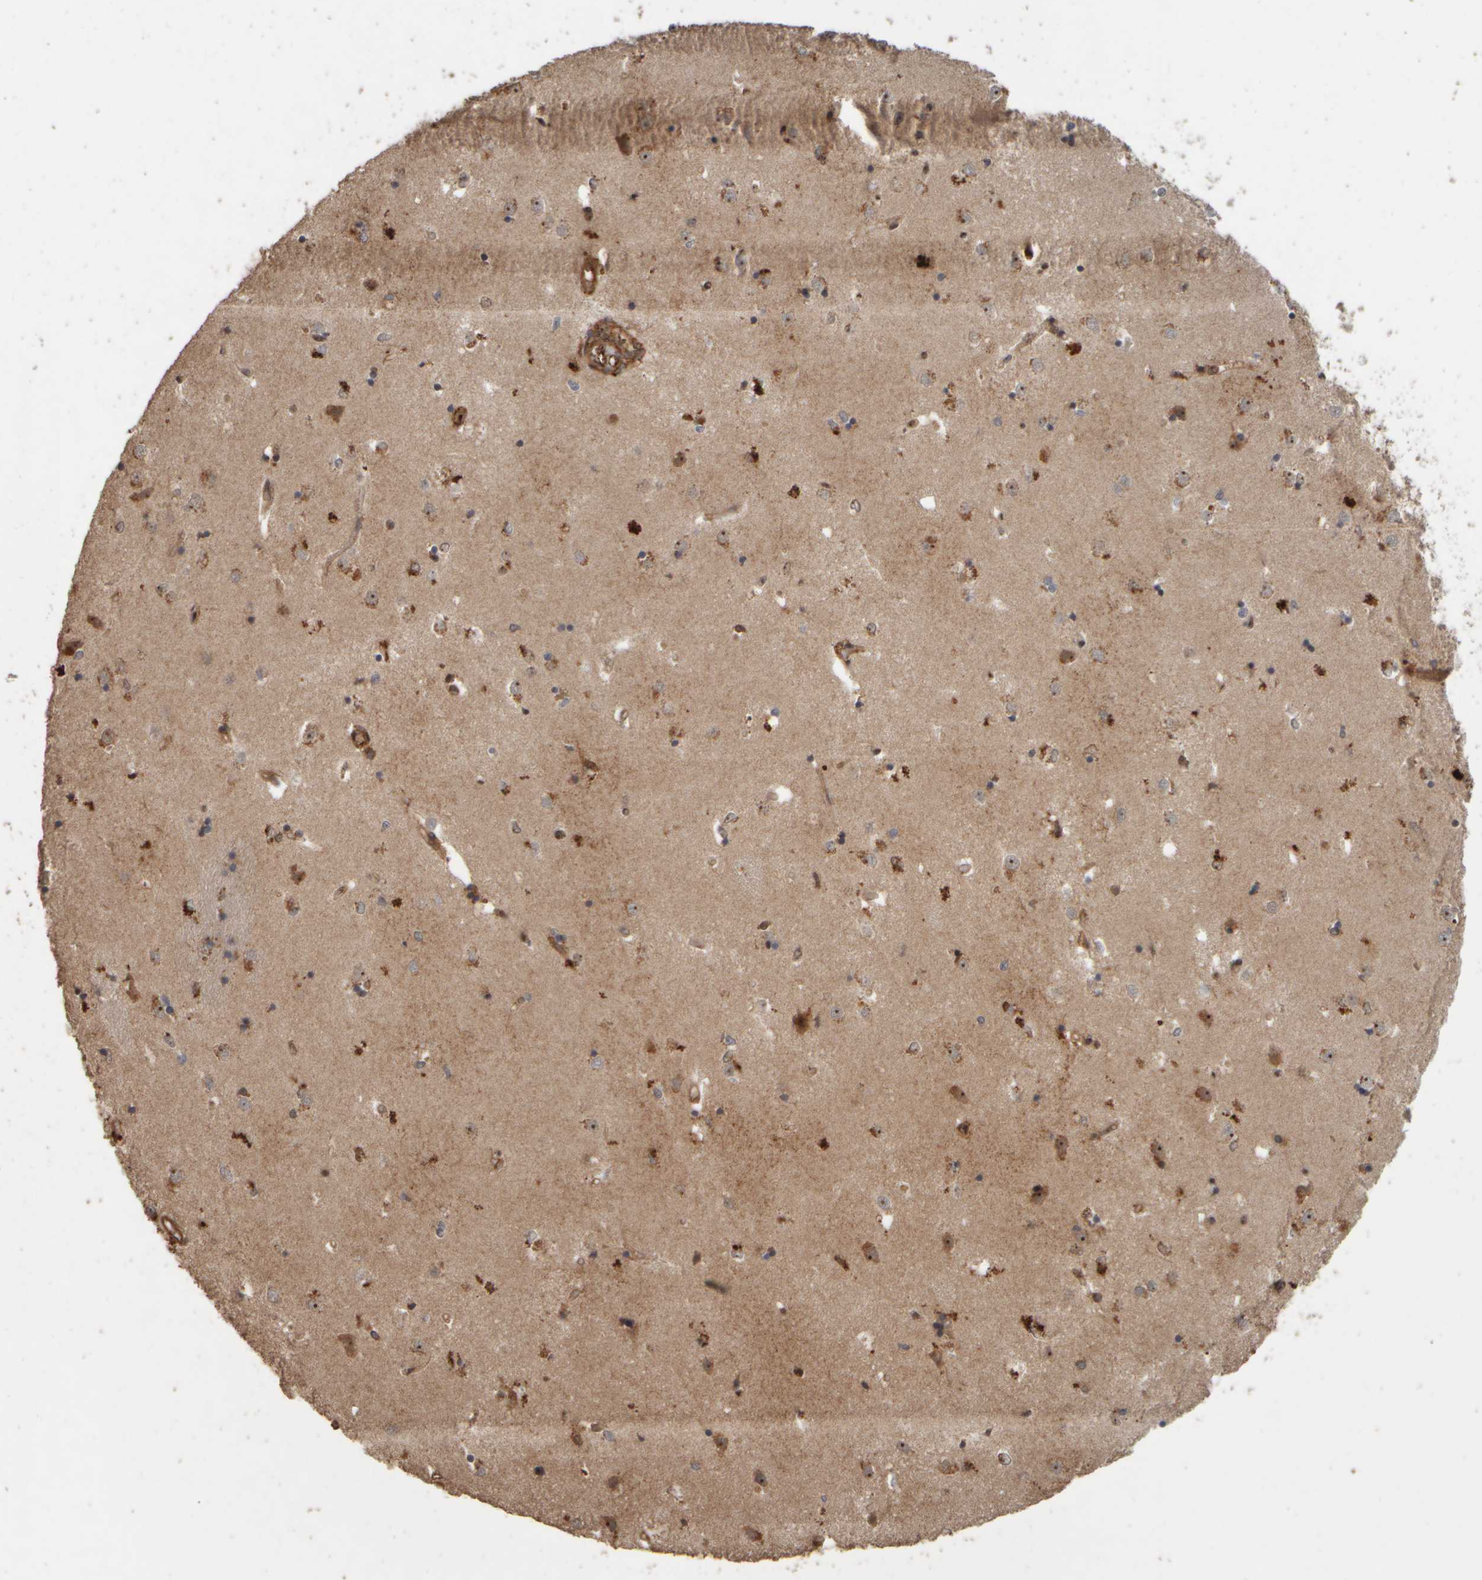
{"staining": {"intensity": "moderate", "quantity": "25%-75%", "location": "cytoplasmic/membranous,nuclear"}, "tissue": "caudate", "cell_type": "Glial cells", "image_type": "normal", "snomed": [{"axis": "morphology", "description": "Normal tissue, NOS"}, {"axis": "topography", "description": "Lateral ventricle wall"}], "caption": "Caudate stained with immunohistochemistry reveals moderate cytoplasmic/membranous,nuclear expression in about 25%-75% of glial cells.", "gene": "SPHK1", "patient": {"sex": "male", "age": 45}}